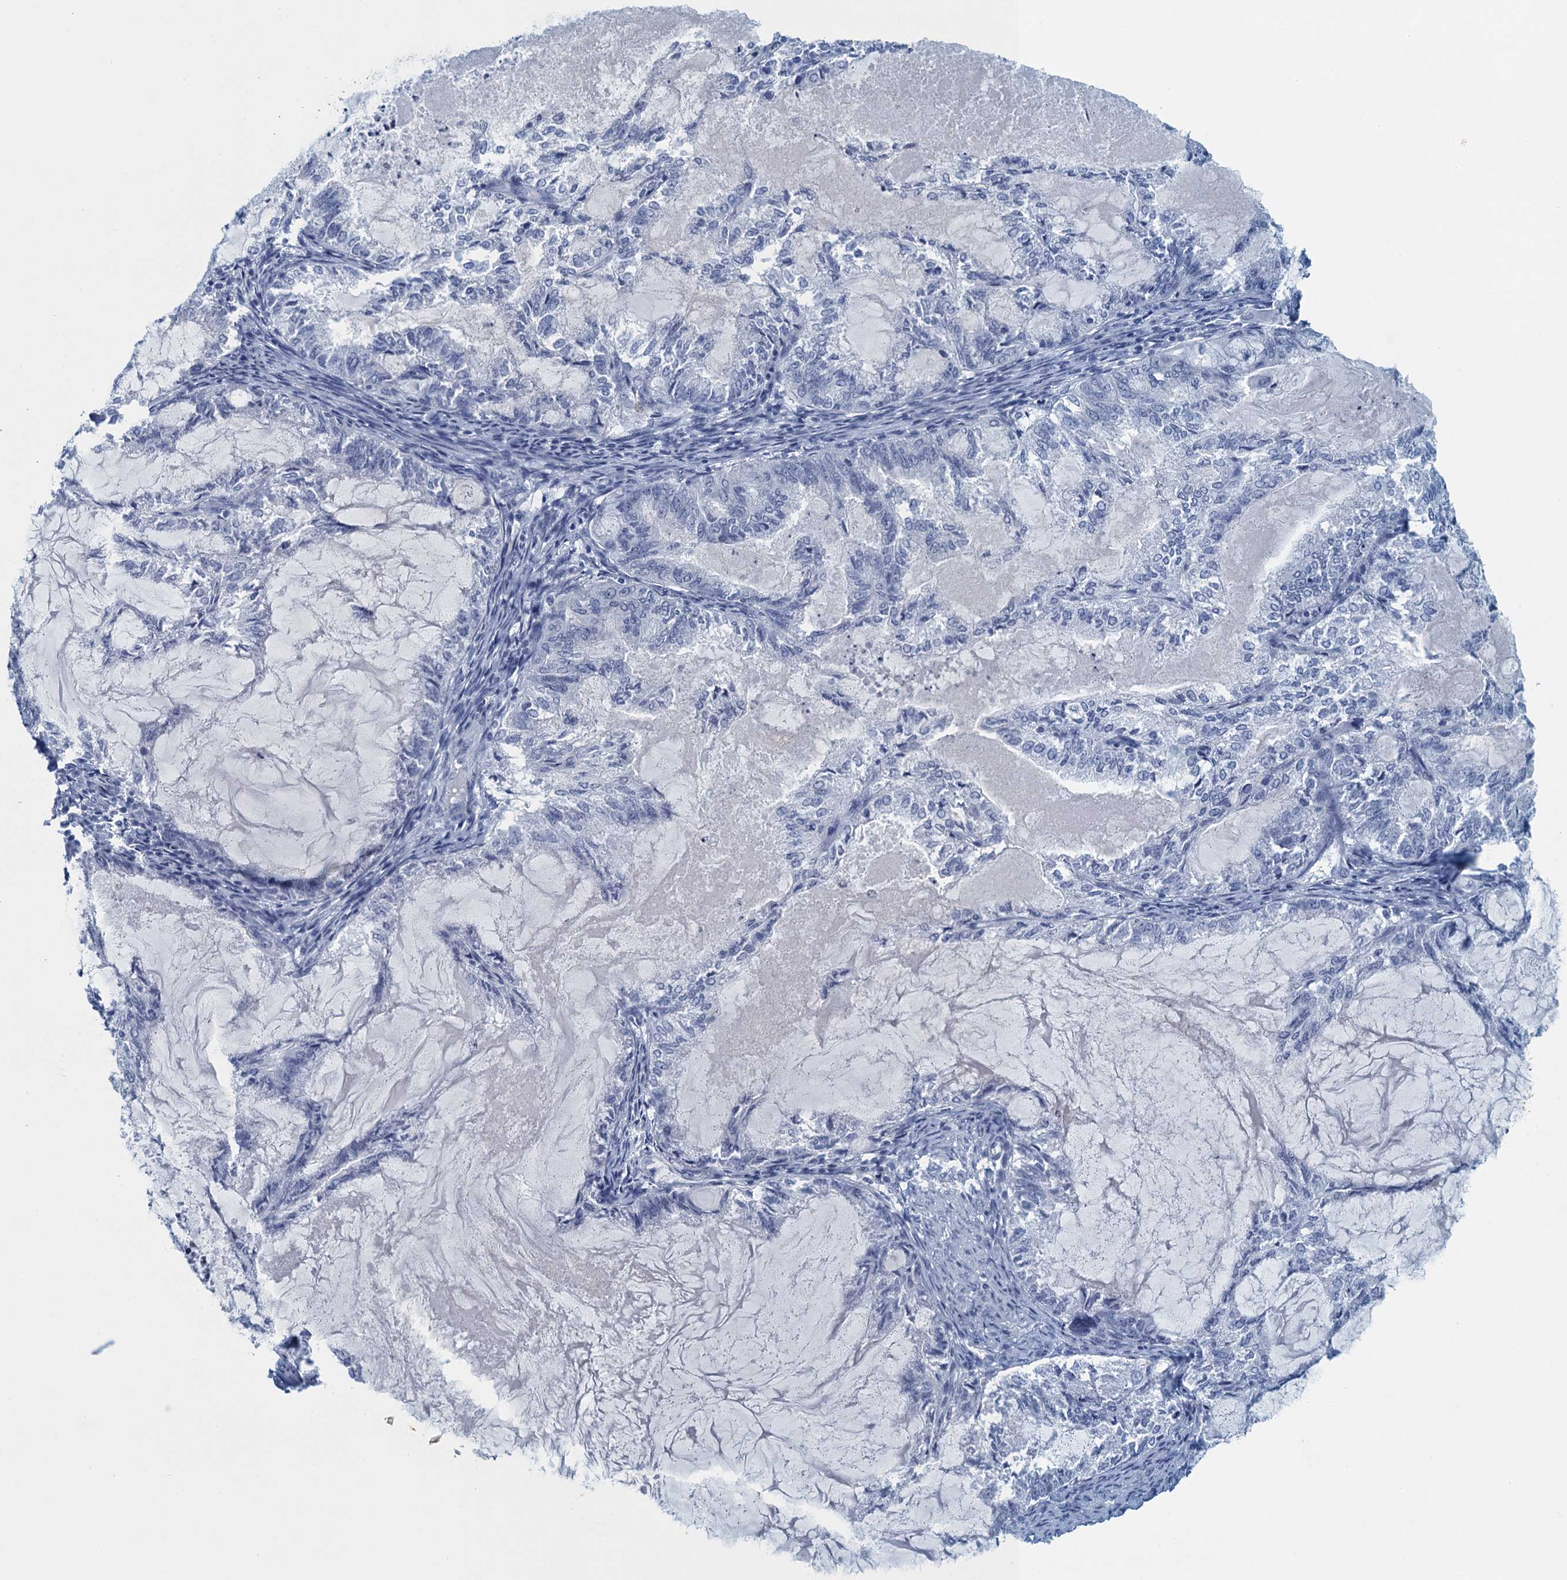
{"staining": {"intensity": "negative", "quantity": "none", "location": "none"}, "tissue": "endometrial cancer", "cell_type": "Tumor cells", "image_type": "cancer", "snomed": [{"axis": "morphology", "description": "Adenocarcinoma, NOS"}, {"axis": "topography", "description": "Endometrium"}], "caption": "Protein analysis of endometrial cancer (adenocarcinoma) reveals no significant positivity in tumor cells.", "gene": "ENSG00000131152", "patient": {"sex": "female", "age": 86}}